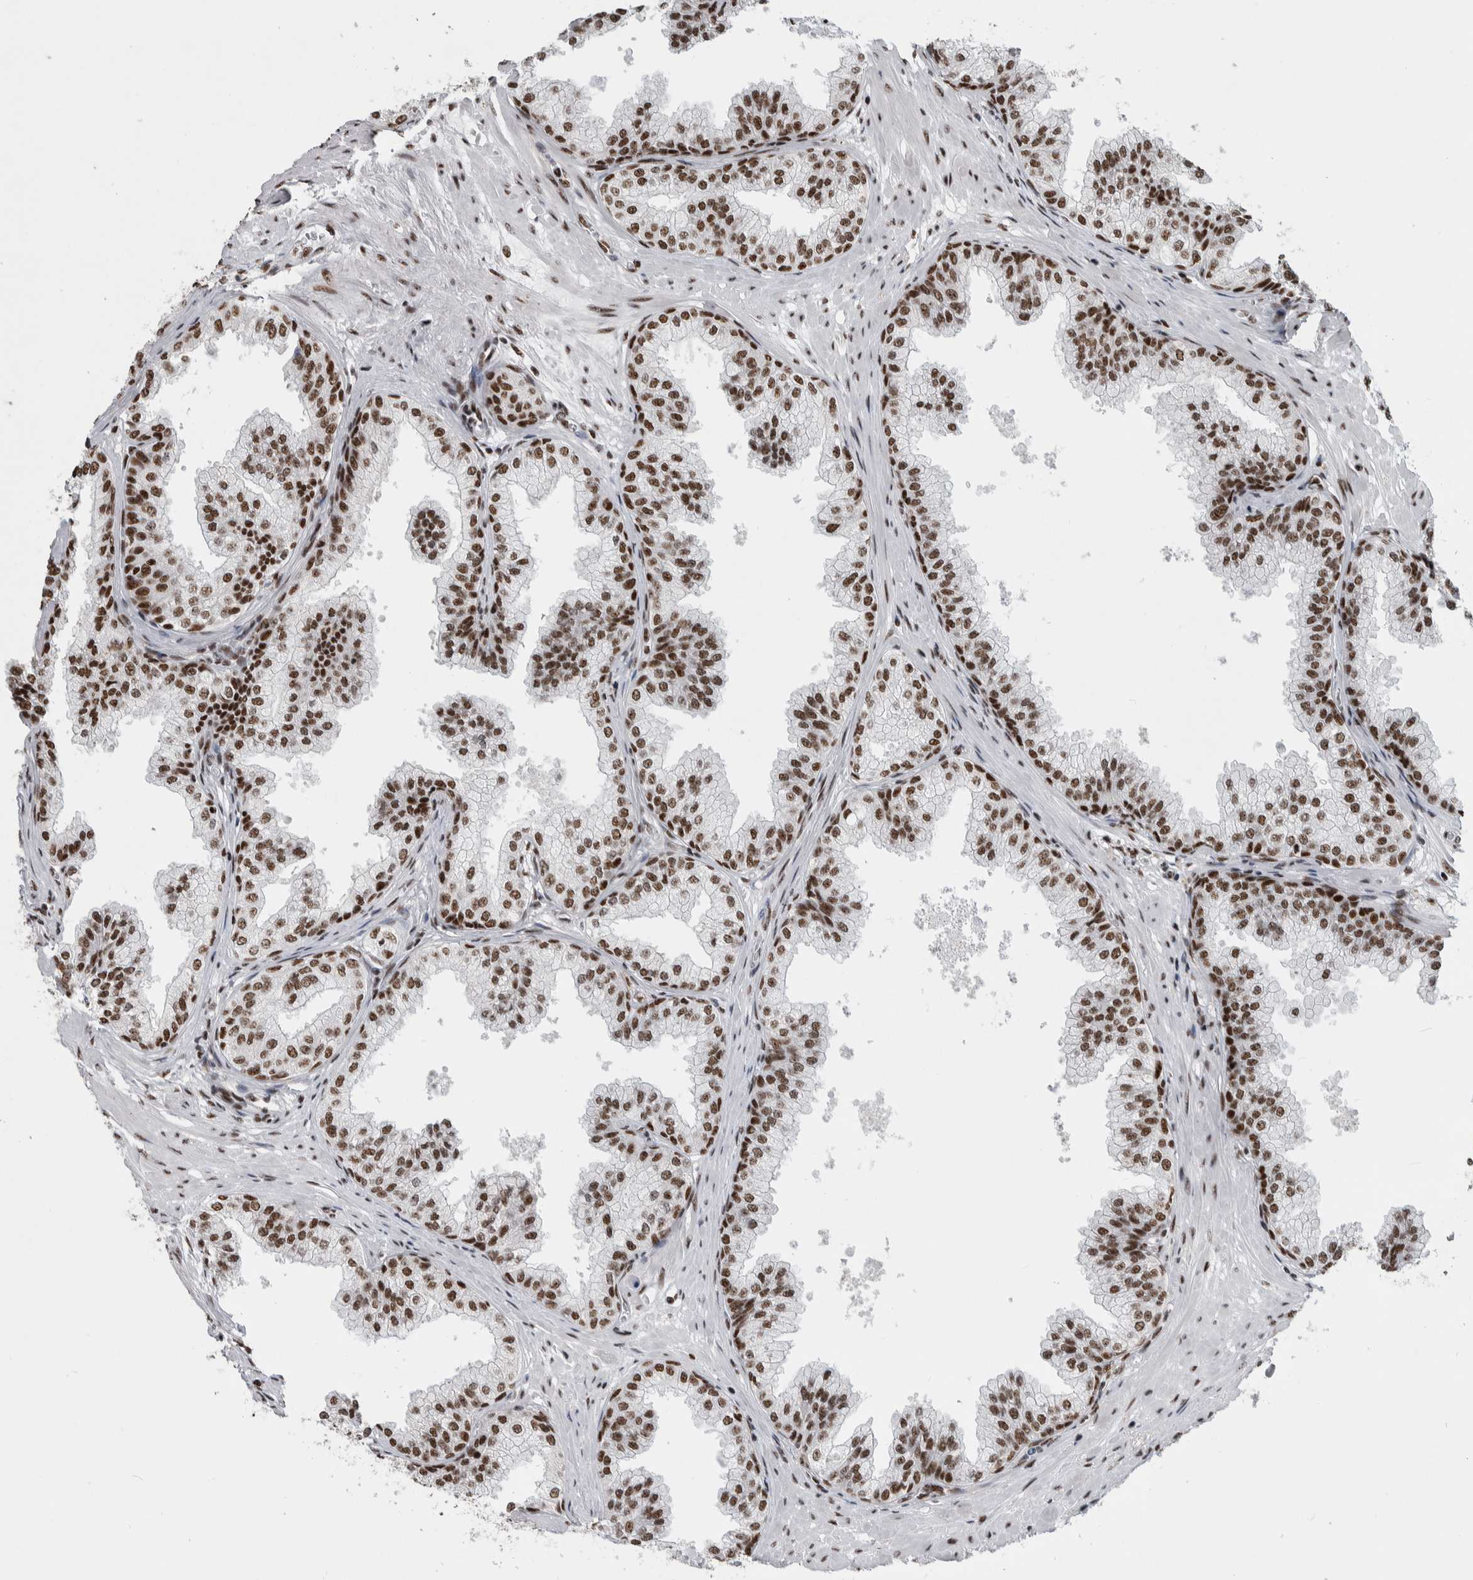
{"staining": {"intensity": "strong", "quantity": ">75%", "location": "nuclear"}, "tissue": "prostate", "cell_type": "Glandular cells", "image_type": "normal", "snomed": [{"axis": "morphology", "description": "Normal tissue, NOS"}, {"axis": "morphology", "description": "Urothelial carcinoma, Low grade"}, {"axis": "topography", "description": "Urinary bladder"}, {"axis": "topography", "description": "Prostate"}], "caption": "A high-resolution micrograph shows IHC staining of normal prostate, which displays strong nuclear expression in approximately >75% of glandular cells. Nuclei are stained in blue.", "gene": "NCL", "patient": {"sex": "male", "age": 60}}